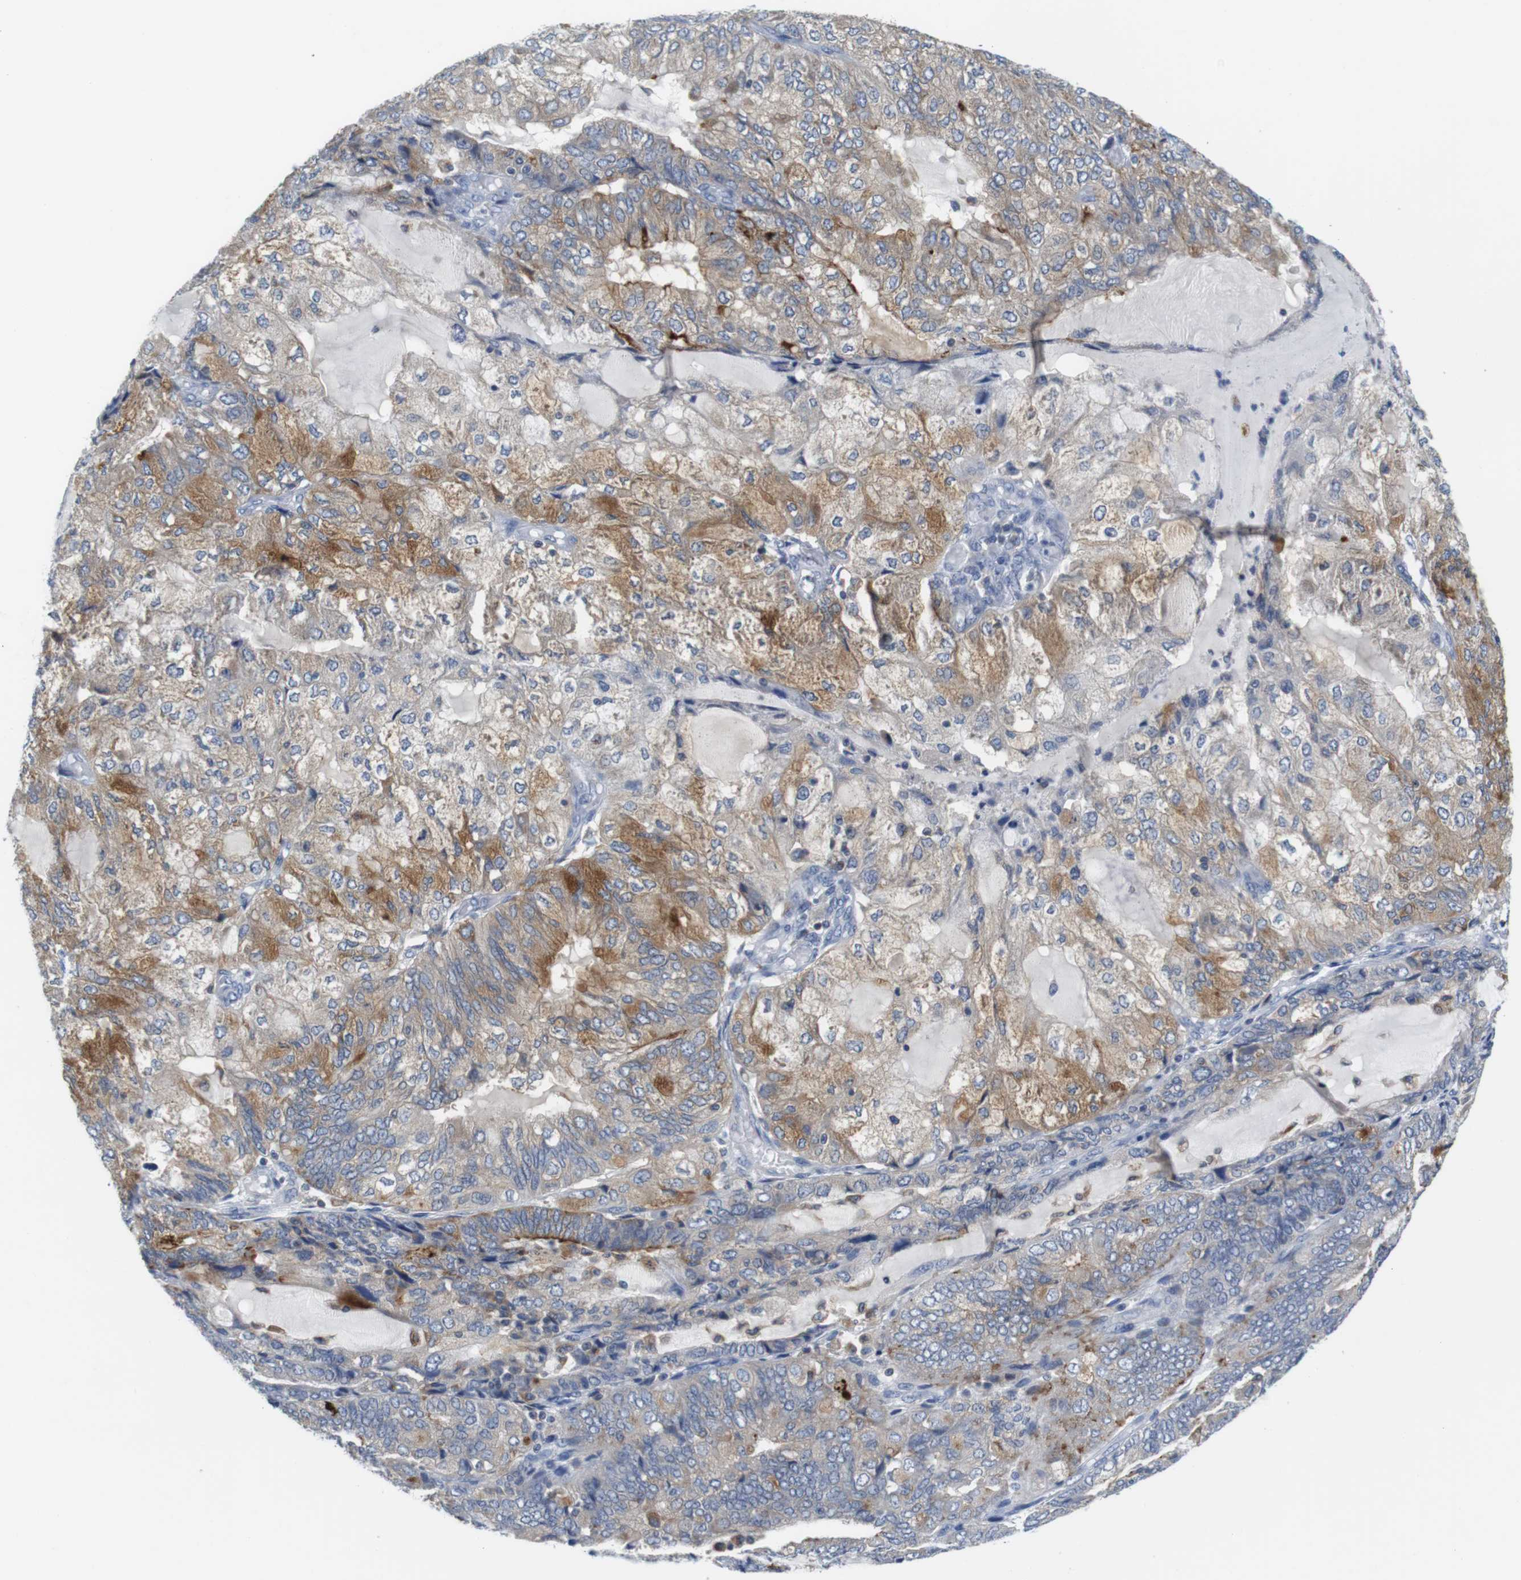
{"staining": {"intensity": "moderate", "quantity": "25%-75%", "location": "cytoplasmic/membranous"}, "tissue": "endometrial cancer", "cell_type": "Tumor cells", "image_type": "cancer", "snomed": [{"axis": "morphology", "description": "Adenocarcinoma, NOS"}, {"axis": "topography", "description": "Endometrium"}], "caption": "Human adenocarcinoma (endometrial) stained for a protein (brown) reveals moderate cytoplasmic/membranous positive expression in approximately 25%-75% of tumor cells.", "gene": "CNGA2", "patient": {"sex": "female", "age": 81}}